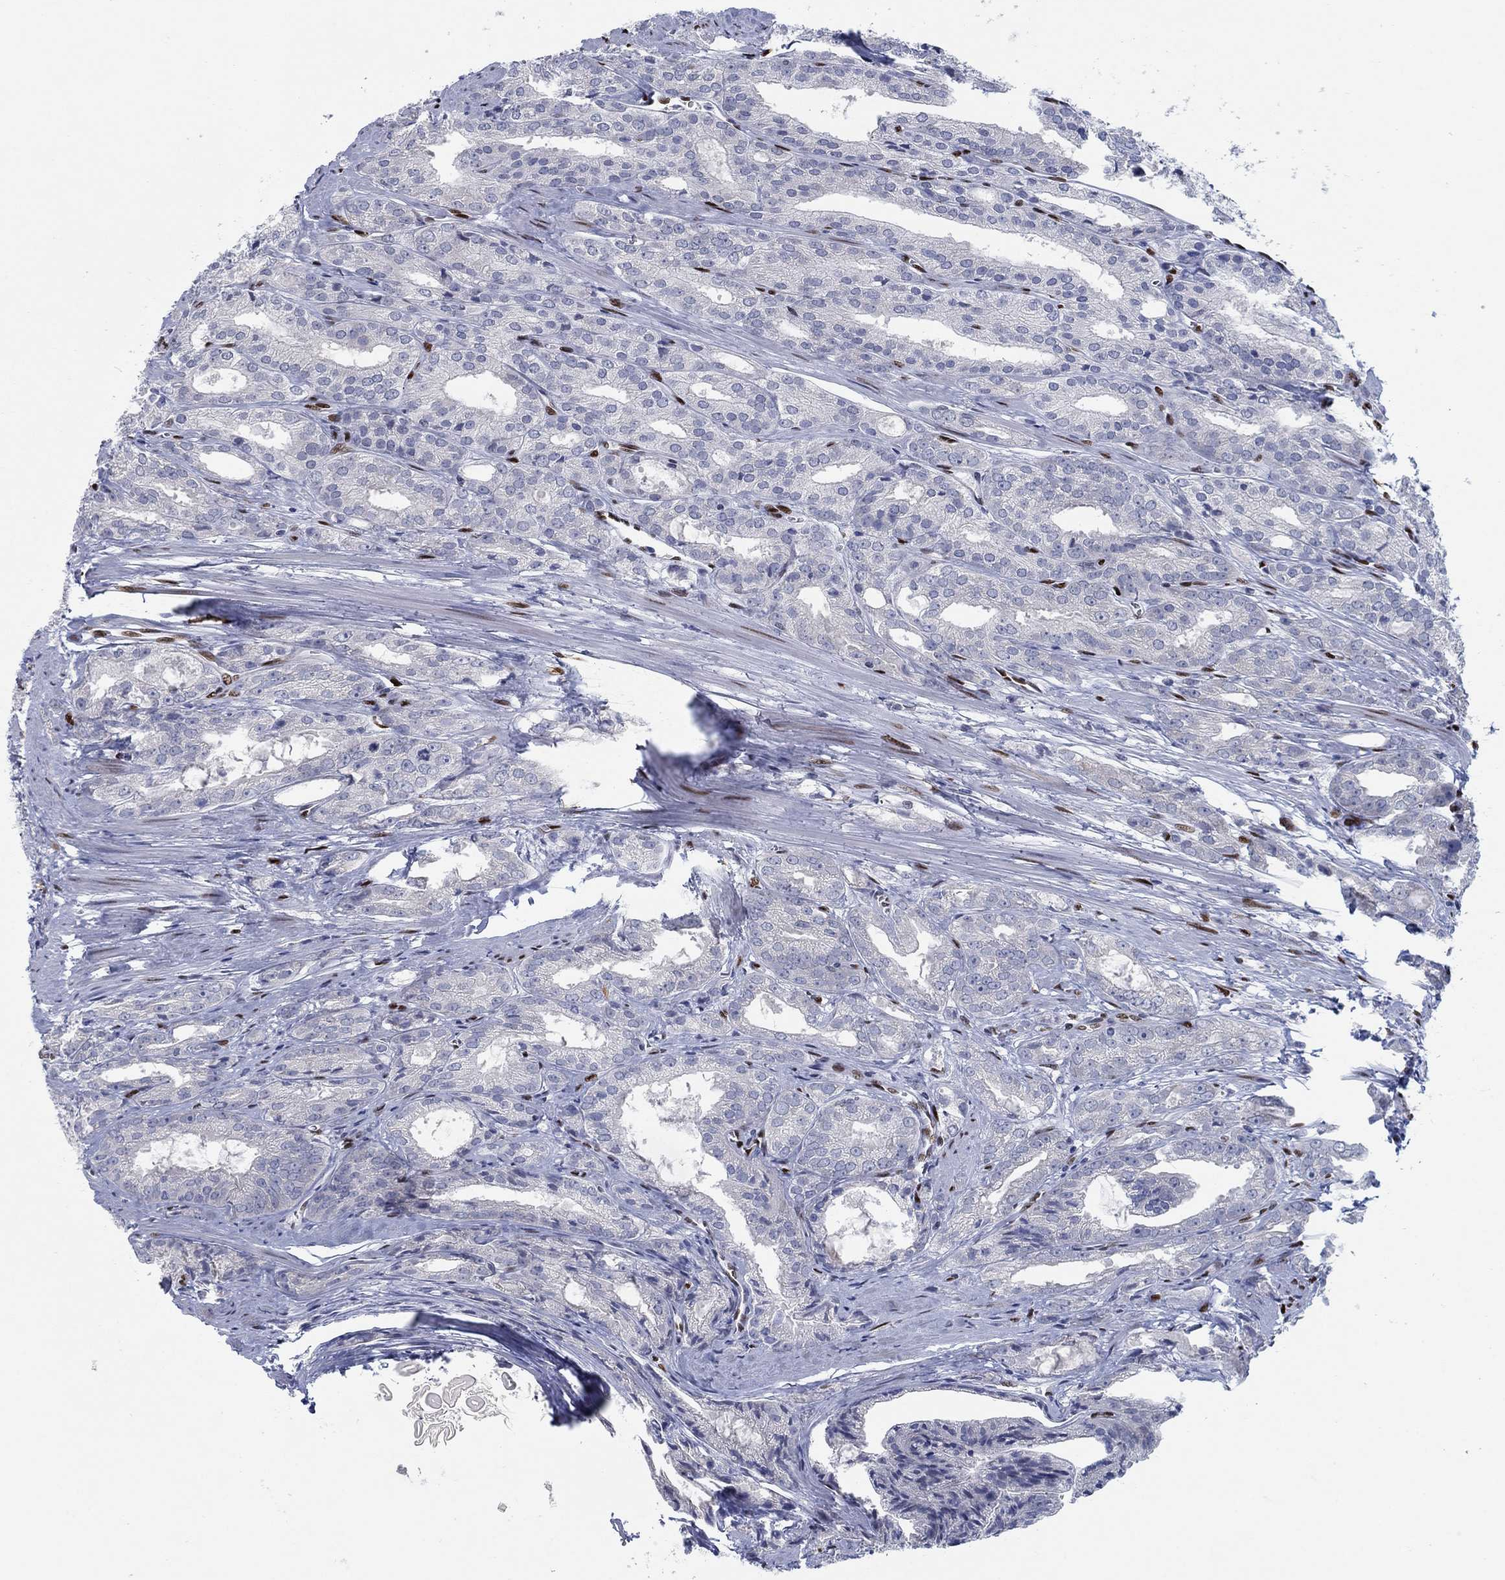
{"staining": {"intensity": "negative", "quantity": "none", "location": "none"}, "tissue": "prostate cancer", "cell_type": "Tumor cells", "image_type": "cancer", "snomed": [{"axis": "morphology", "description": "Adenocarcinoma, NOS"}, {"axis": "morphology", "description": "Adenocarcinoma, High grade"}, {"axis": "topography", "description": "Prostate"}], "caption": "A high-resolution histopathology image shows immunohistochemistry (IHC) staining of prostate adenocarcinoma (high-grade), which reveals no significant expression in tumor cells.", "gene": "ZEB1", "patient": {"sex": "male", "age": 70}}